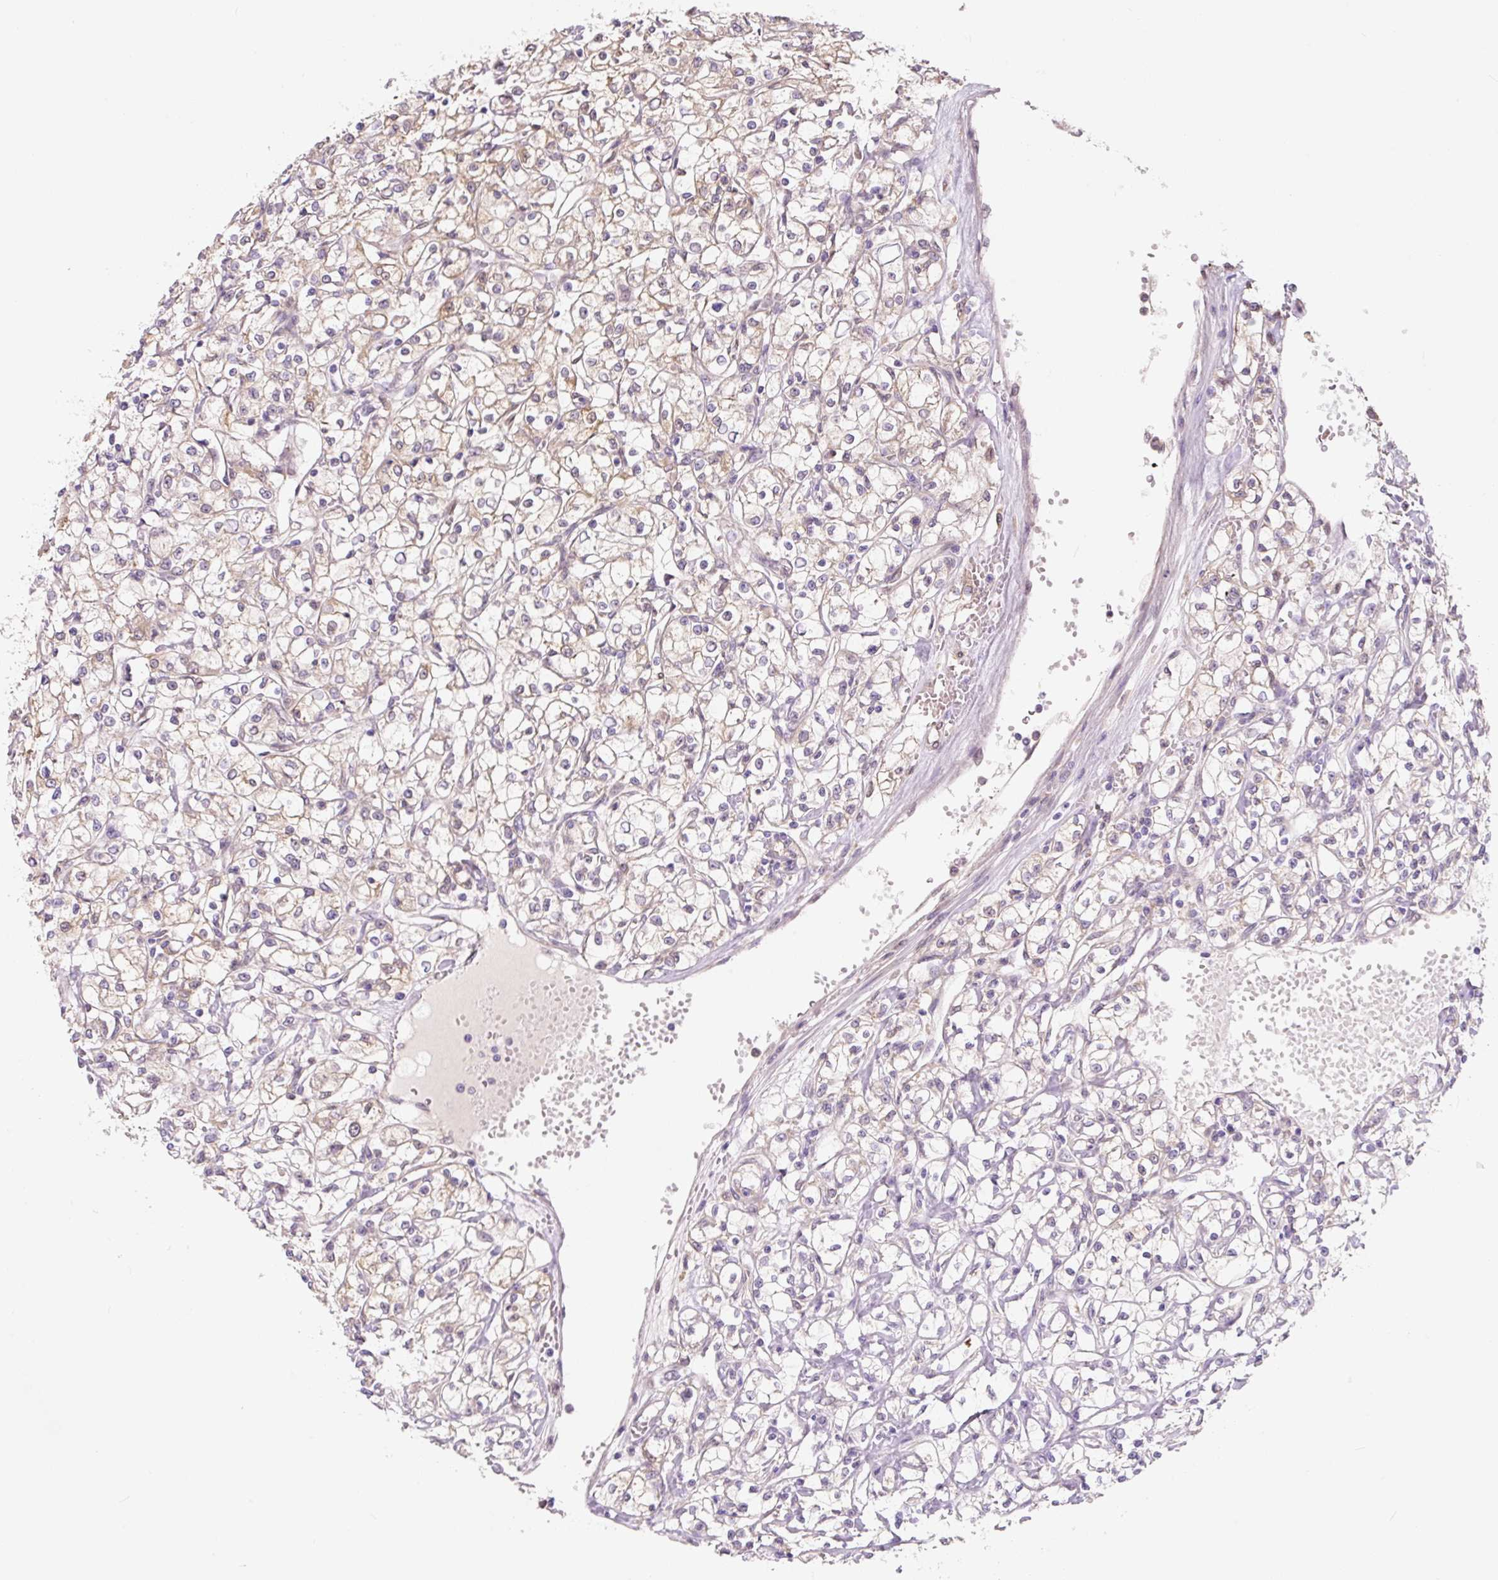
{"staining": {"intensity": "weak", "quantity": "25%-75%", "location": "cytoplasmic/membranous"}, "tissue": "renal cancer", "cell_type": "Tumor cells", "image_type": "cancer", "snomed": [{"axis": "morphology", "description": "Adenocarcinoma, NOS"}, {"axis": "topography", "description": "Kidney"}], "caption": "A low amount of weak cytoplasmic/membranous positivity is identified in about 25%-75% of tumor cells in renal cancer tissue.", "gene": "ASRGL1", "patient": {"sex": "female", "age": 59}}